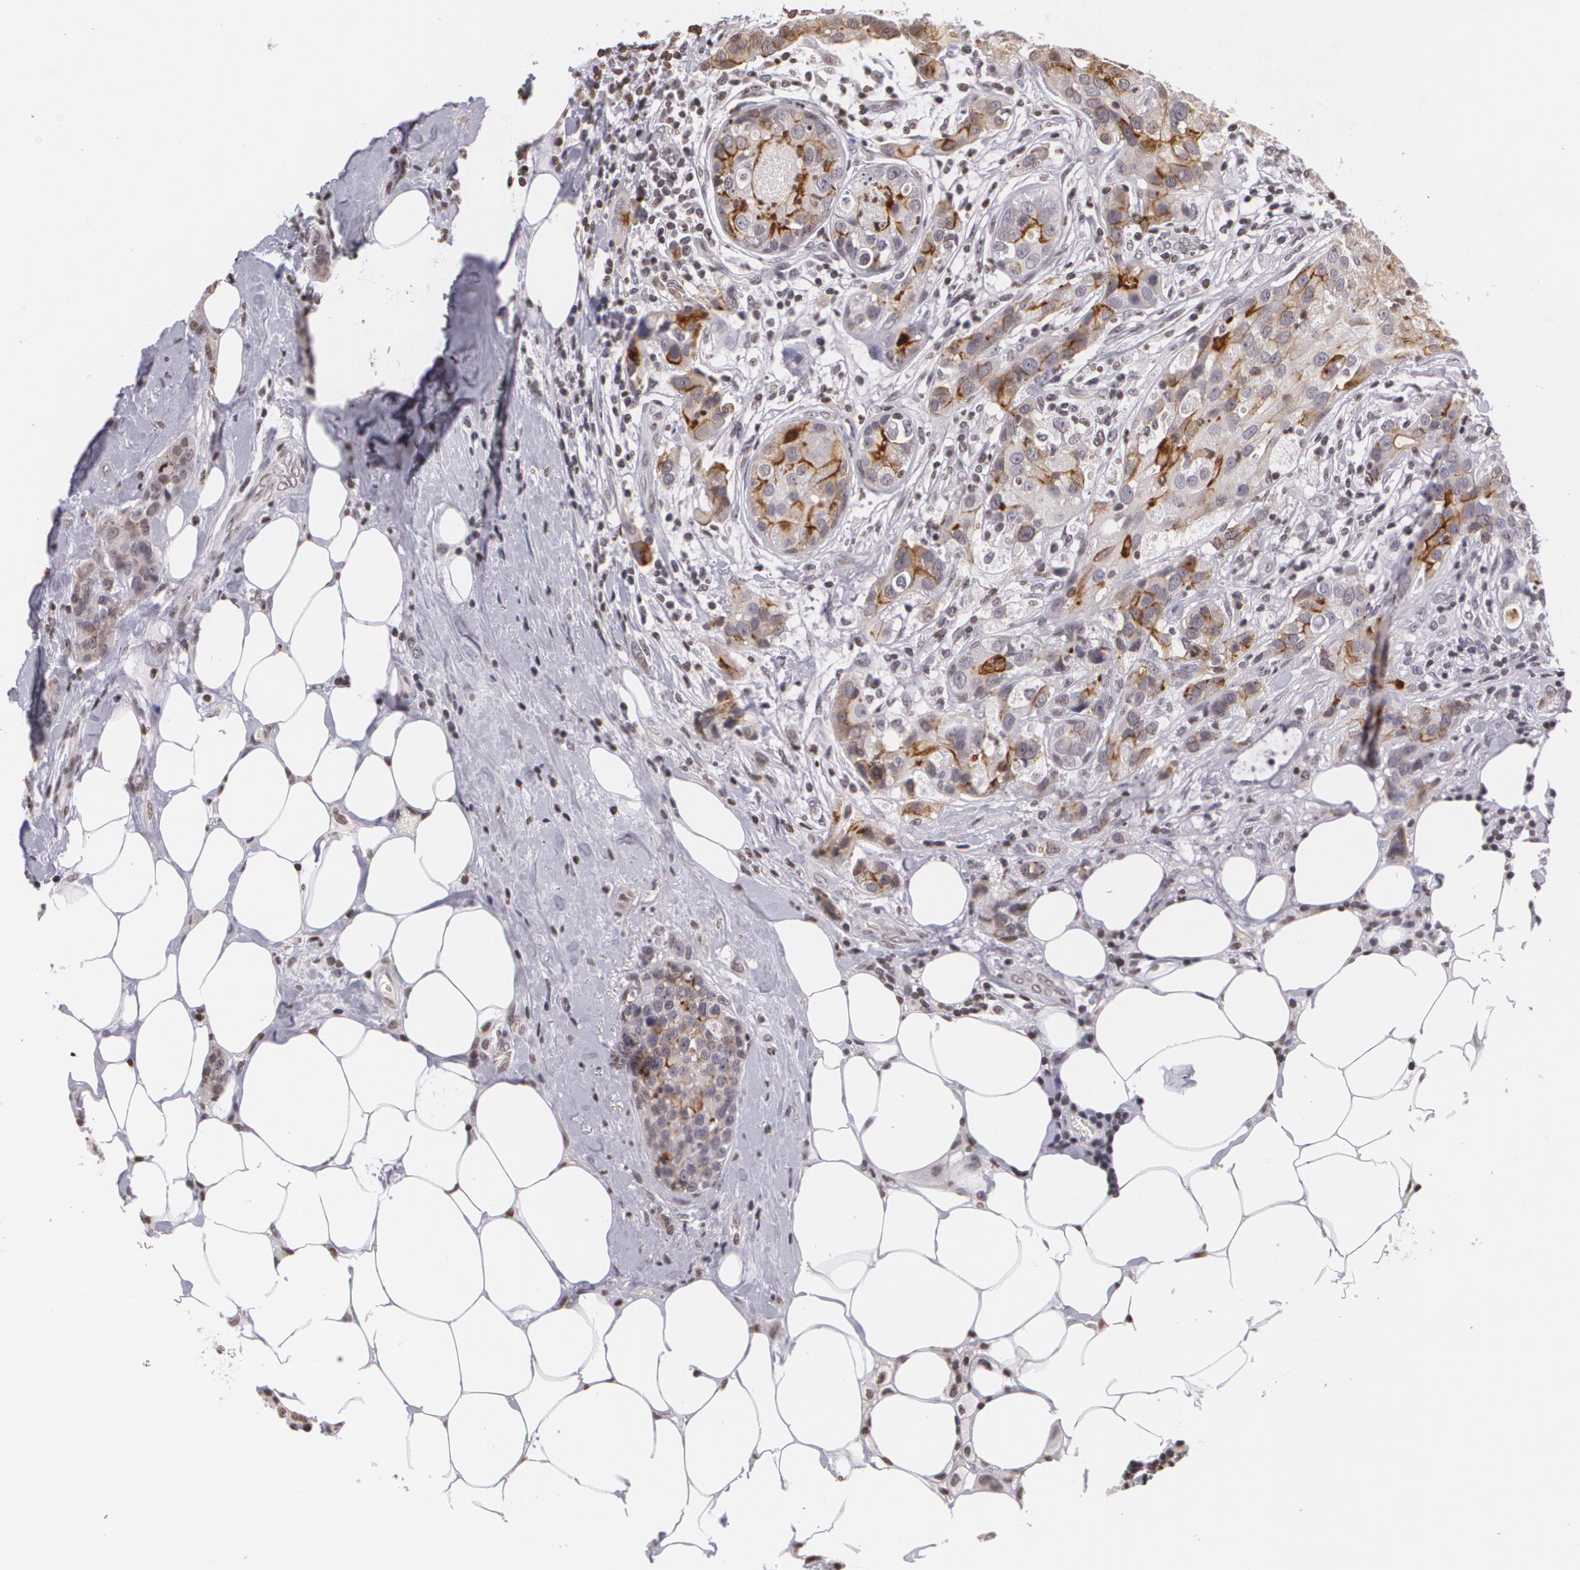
{"staining": {"intensity": "moderate", "quantity": "25%-75%", "location": "cytoplasmic/membranous"}, "tissue": "breast cancer", "cell_type": "Tumor cells", "image_type": "cancer", "snomed": [{"axis": "morphology", "description": "Duct carcinoma"}, {"axis": "topography", "description": "Breast"}], "caption": "Immunohistochemical staining of human breast cancer (intraductal carcinoma) shows medium levels of moderate cytoplasmic/membranous protein staining in approximately 25%-75% of tumor cells.", "gene": "MUC1", "patient": {"sex": "female", "age": 45}}